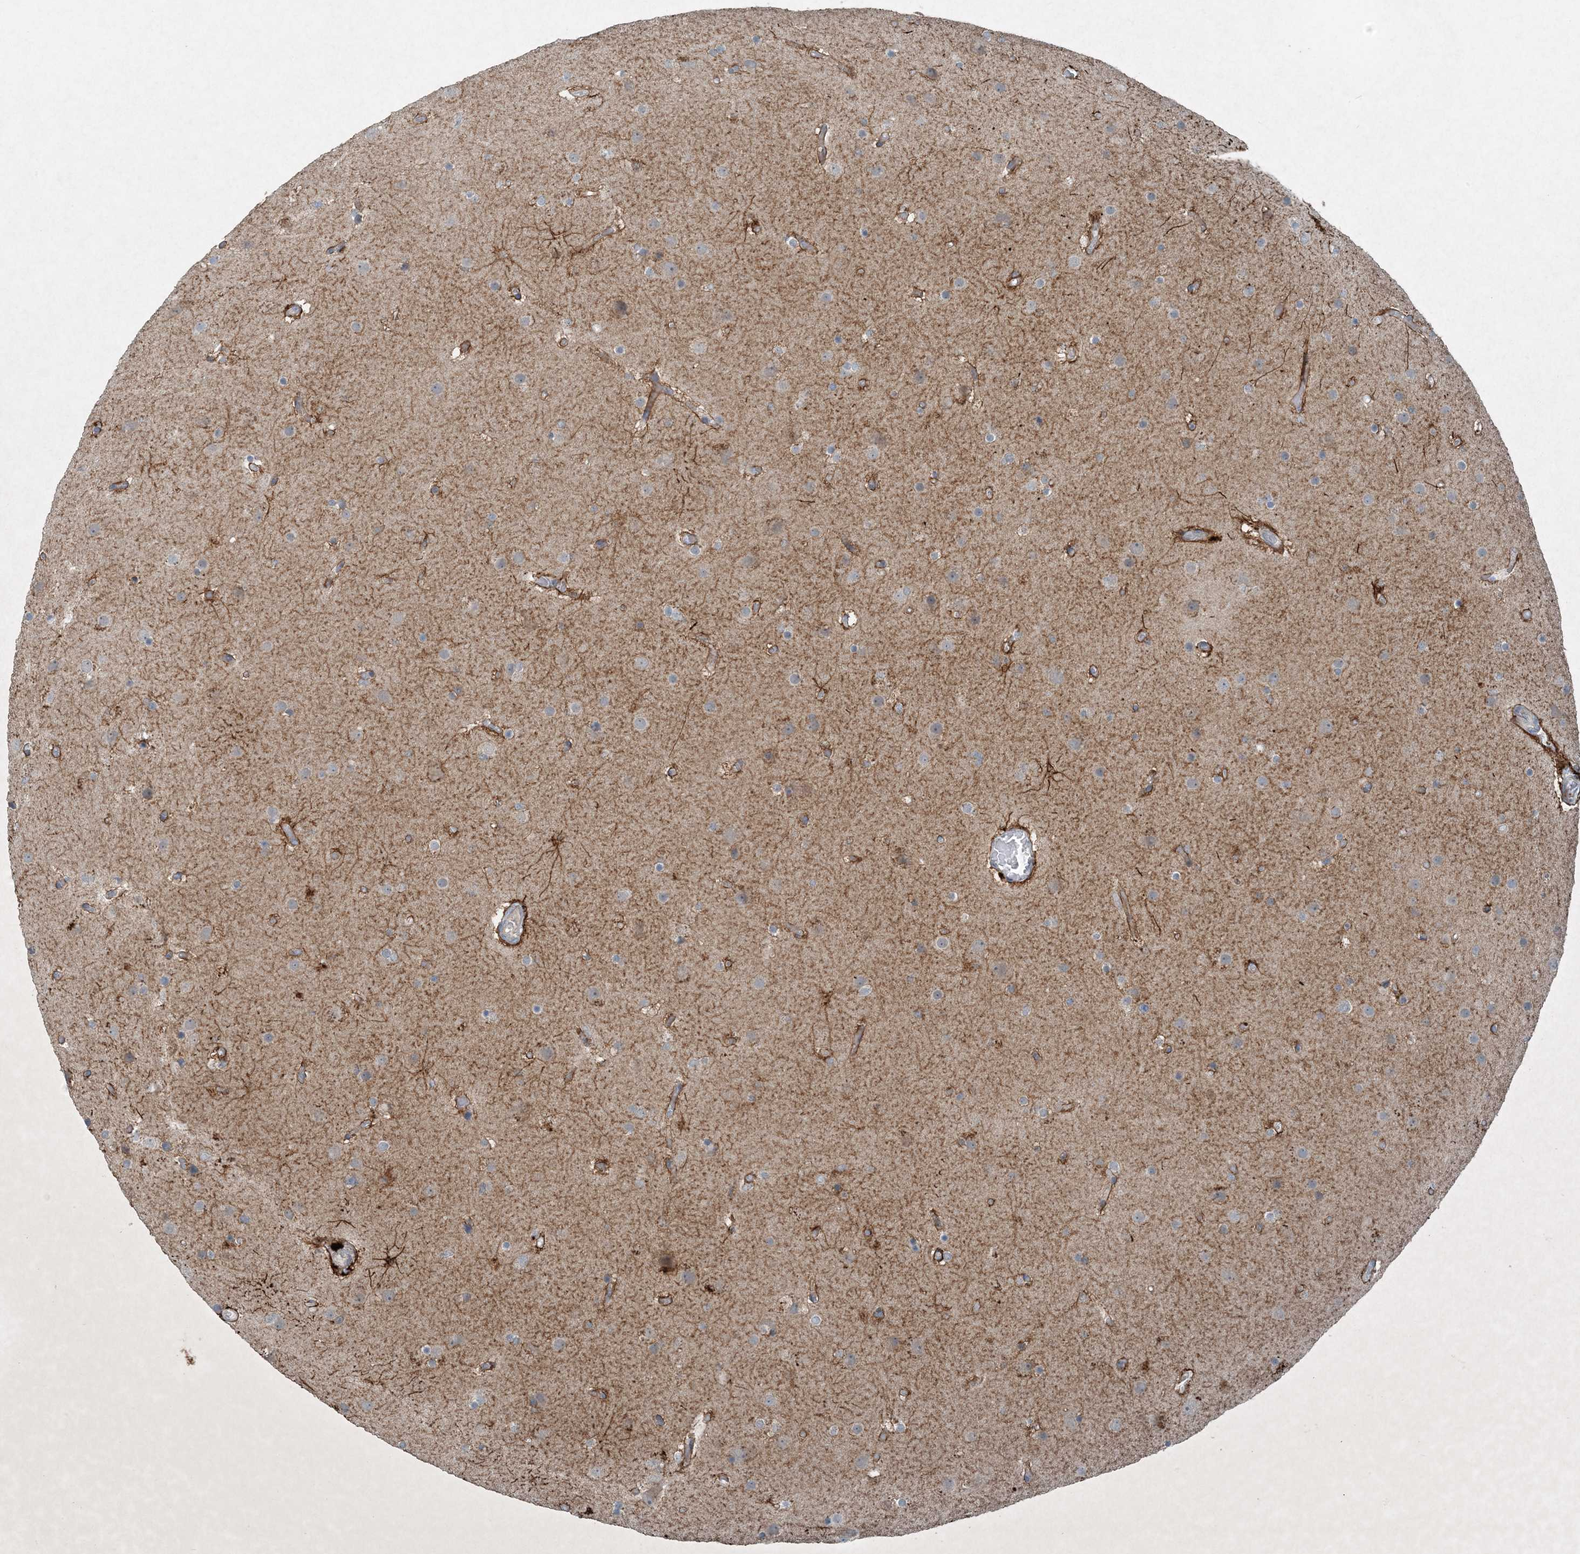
{"staining": {"intensity": "negative", "quantity": "none", "location": "none"}, "tissue": "glioma", "cell_type": "Tumor cells", "image_type": "cancer", "snomed": [{"axis": "morphology", "description": "Glioma, malignant, High grade"}, {"axis": "topography", "description": "Cerebral cortex"}], "caption": "DAB (3,3'-diaminobenzidine) immunohistochemical staining of glioma exhibits no significant expression in tumor cells.", "gene": "MITD1", "patient": {"sex": "female", "age": 36}}